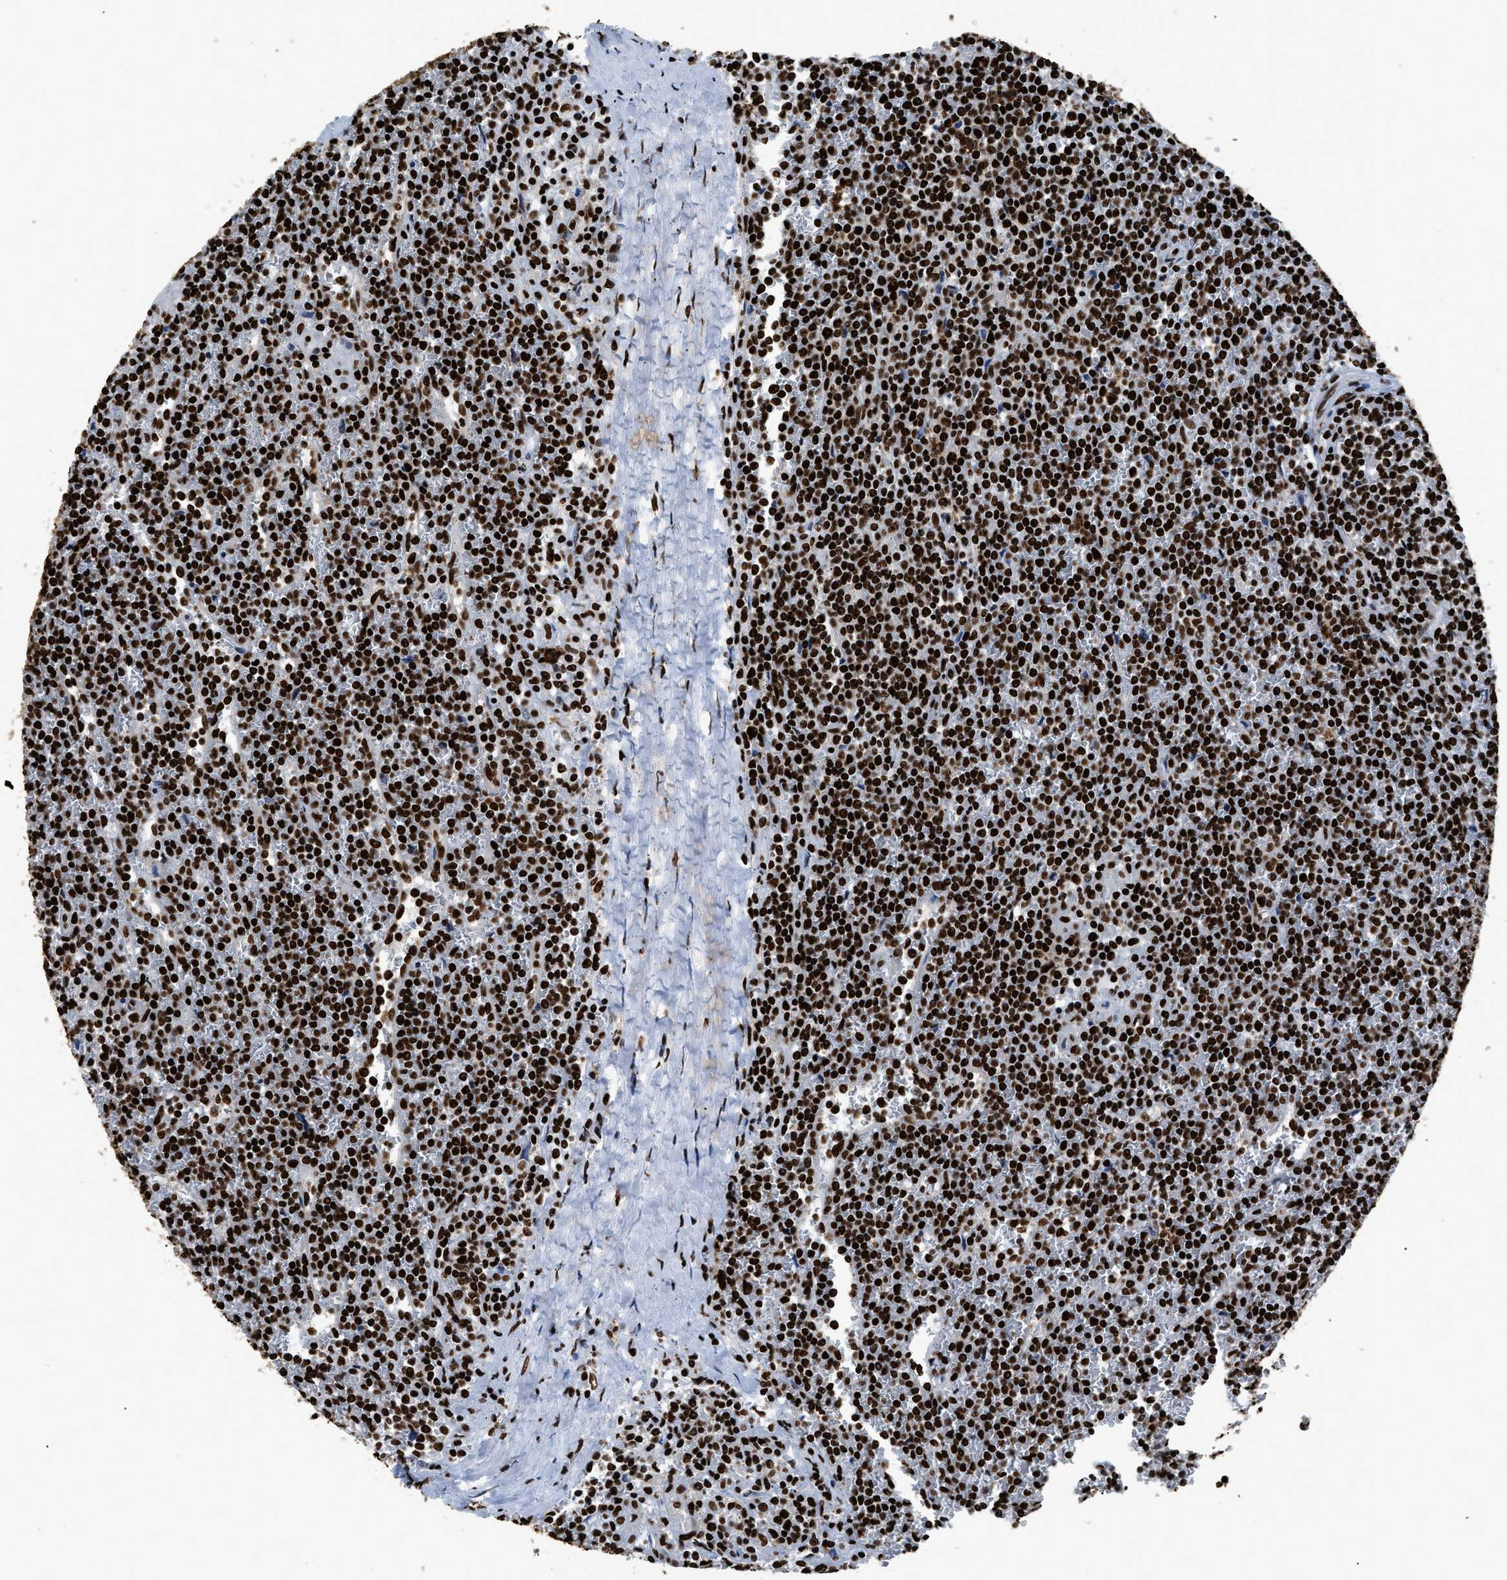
{"staining": {"intensity": "strong", "quantity": ">75%", "location": "nuclear"}, "tissue": "lymphoma", "cell_type": "Tumor cells", "image_type": "cancer", "snomed": [{"axis": "morphology", "description": "Malignant lymphoma, non-Hodgkin's type, Low grade"}, {"axis": "topography", "description": "Spleen"}], "caption": "Immunohistochemical staining of low-grade malignant lymphoma, non-Hodgkin's type demonstrates high levels of strong nuclear expression in about >75% of tumor cells. The staining is performed using DAB (3,3'-diaminobenzidine) brown chromogen to label protein expression. The nuclei are counter-stained blue using hematoxylin.", "gene": "HNRNPM", "patient": {"sex": "female", "age": 19}}